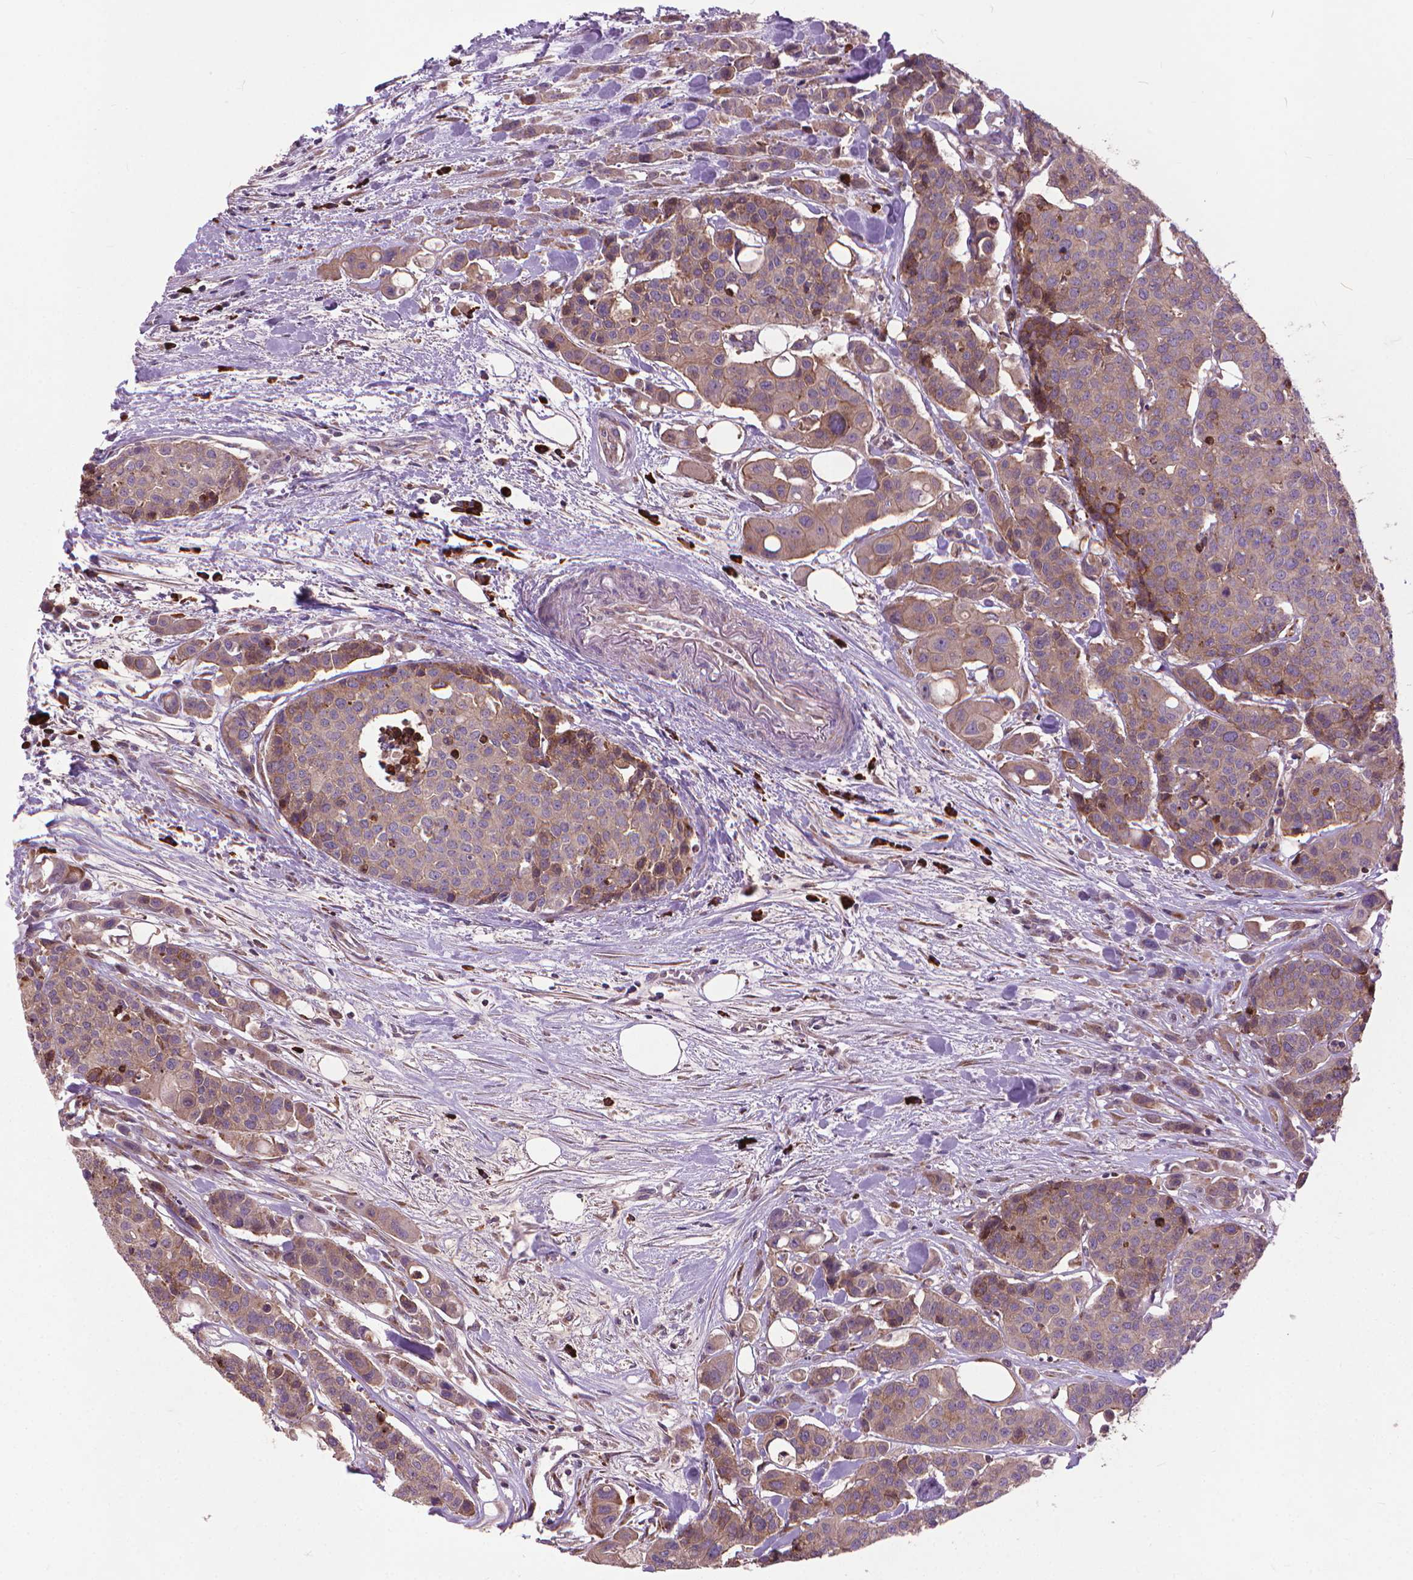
{"staining": {"intensity": "weak", "quantity": "<25%", "location": "cytoplasmic/membranous"}, "tissue": "carcinoid", "cell_type": "Tumor cells", "image_type": "cancer", "snomed": [{"axis": "morphology", "description": "Carcinoid, malignant, NOS"}, {"axis": "topography", "description": "Colon"}], "caption": "This is a photomicrograph of immunohistochemistry (IHC) staining of malignant carcinoid, which shows no expression in tumor cells.", "gene": "MYH14", "patient": {"sex": "male", "age": 81}}